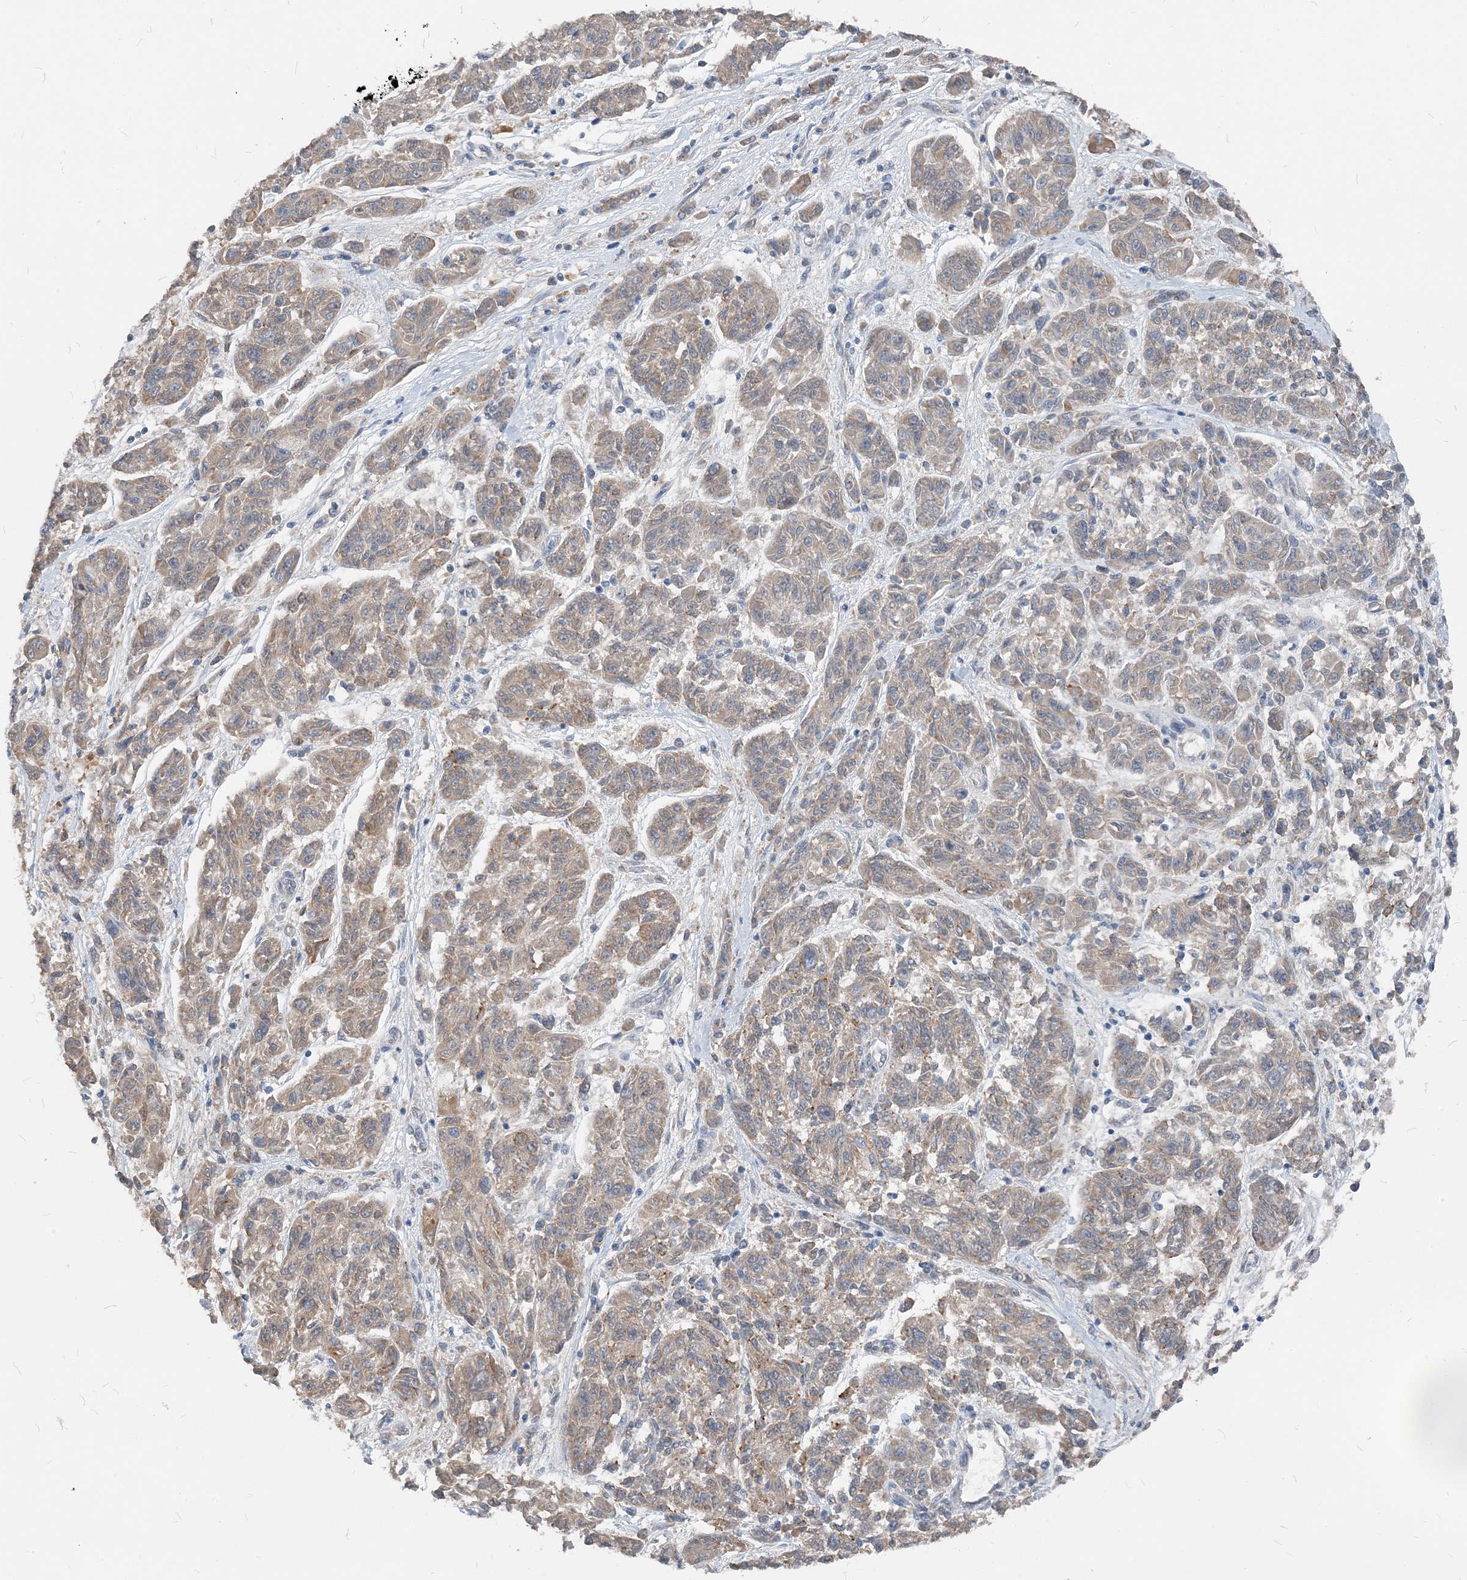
{"staining": {"intensity": "weak", "quantity": "<25%", "location": "cytoplasmic/membranous"}, "tissue": "melanoma", "cell_type": "Tumor cells", "image_type": "cancer", "snomed": [{"axis": "morphology", "description": "Malignant melanoma, NOS"}, {"axis": "topography", "description": "Skin"}], "caption": "Immunohistochemistry (IHC) of human melanoma exhibits no expression in tumor cells.", "gene": "NCOA7", "patient": {"sex": "male", "age": 53}}